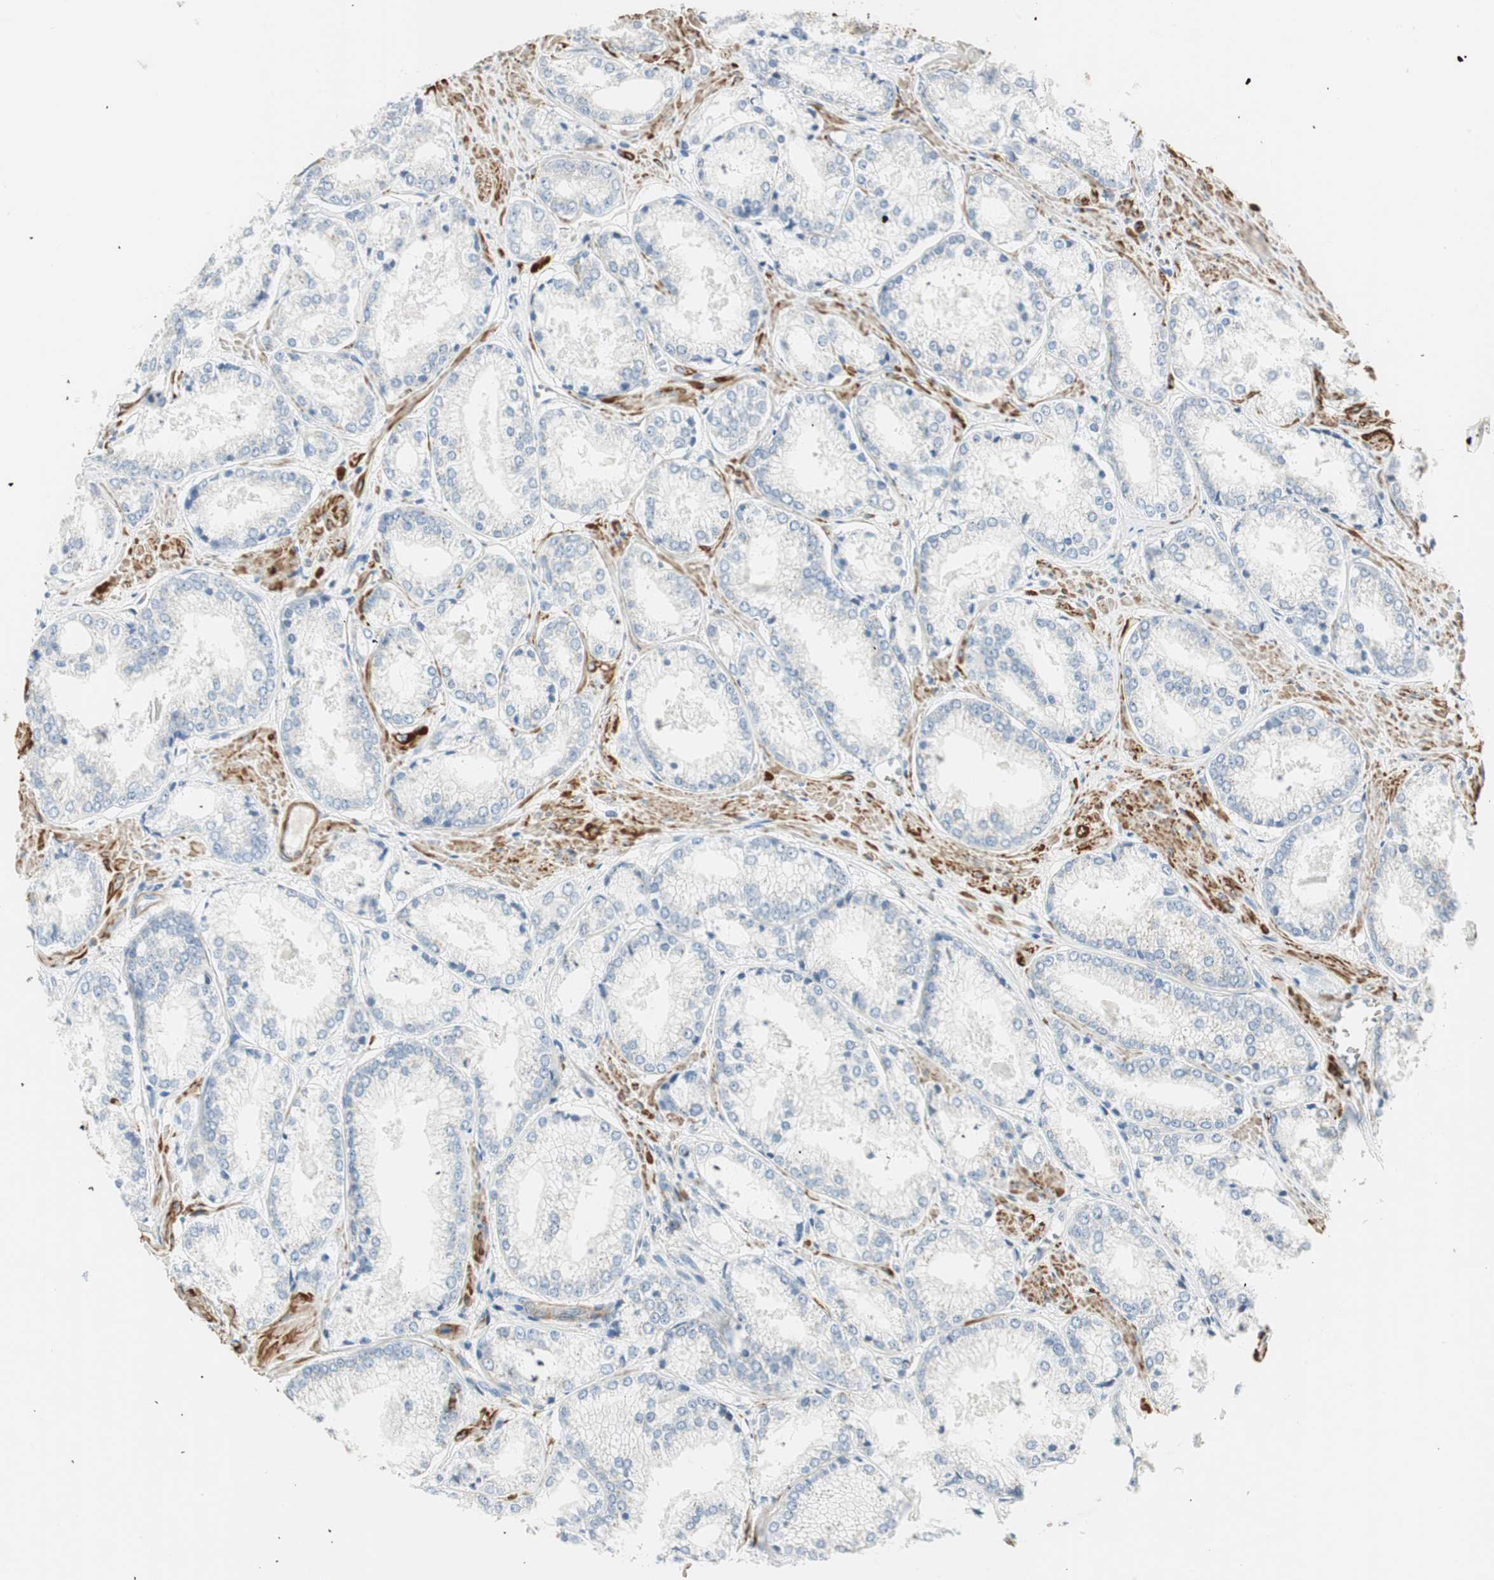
{"staining": {"intensity": "negative", "quantity": "none", "location": "none"}, "tissue": "prostate cancer", "cell_type": "Tumor cells", "image_type": "cancer", "snomed": [{"axis": "morphology", "description": "Adenocarcinoma, Low grade"}, {"axis": "topography", "description": "Prostate"}], "caption": "Immunohistochemistry photomicrograph of neoplastic tissue: human prostate adenocarcinoma (low-grade) stained with DAB (3,3'-diaminobenzidine) demonstrates no significant protein expression in tumor cells.", "gene": "RORB", "patient": {"sex": "male", "age": 64}}